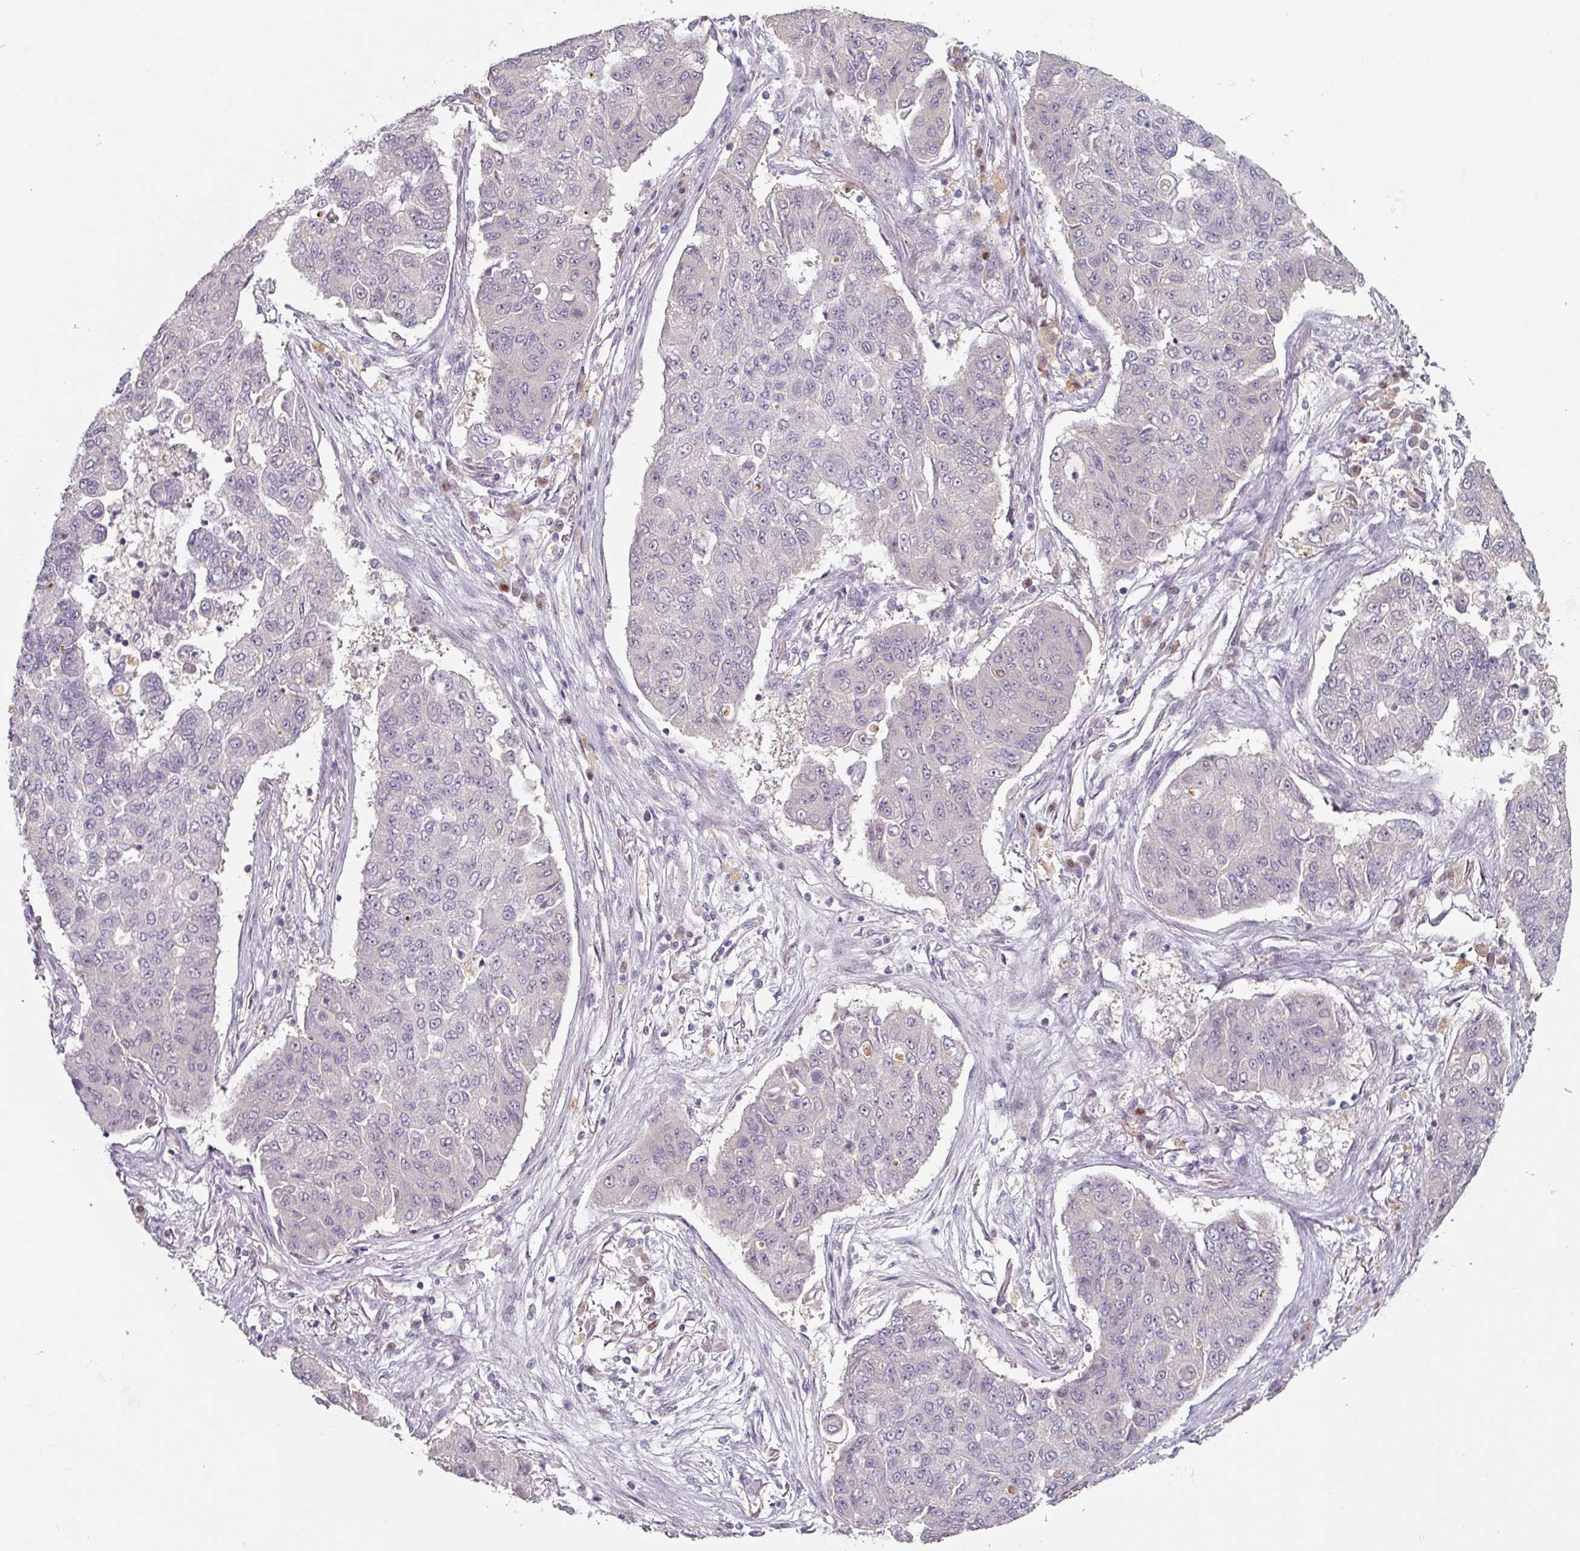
{"staining": {"intensity": "negative", "quantity": "none", "location": "none"}, "tissue": "lung cancer", "cell_type": "Tumor cells", "image_type": "cancer", "snomed": [{"axis": "morphology", "description": "Squamous cell carcinoma, NOS"}, {"axis": "topography", "description": "Lung"}], "caption": "Tumor cells show no significant protein staining in lung cancer. Nuclei are stained in blue.", "gene": "ZBTB6", "patient": {"sex": "male", "age": 74}}